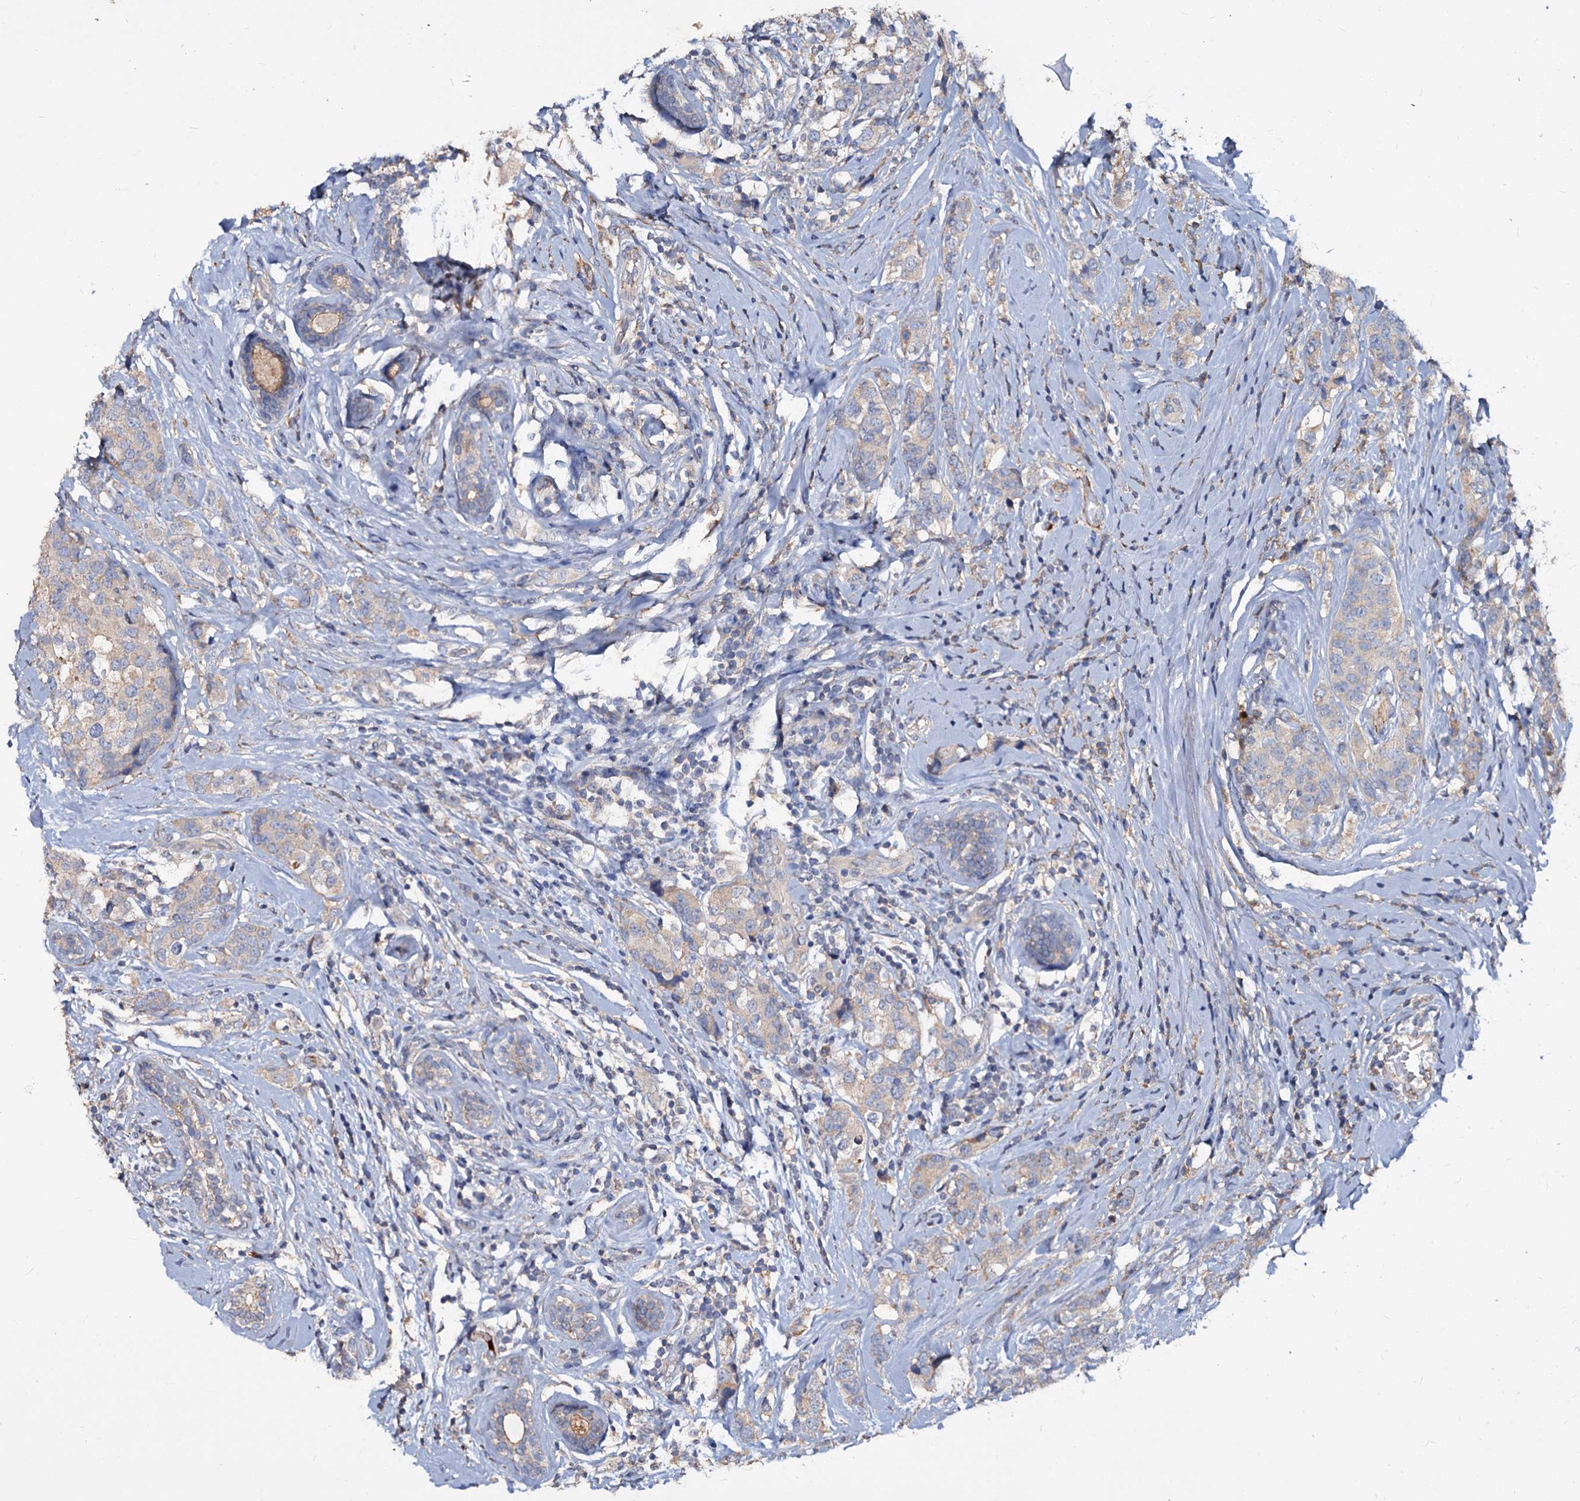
{"staining": {"intensity": "weak", "quantity": ">75%", "location": "cytoplasmic/membranous"}, "tissue": "breast cancer", "cell_type": "Tumor cells", "image_type": "cancer", "snomed": [{"axis": "morphology", "description": "Lobular carcinoma"}, {"axis": "topography", "description": "Breast"}], "caption": "Breast cancer stained for a protein (brown) exhibits weak cytoplasmic/membranous positive staining in approximately >75% of tumor cells.", "gene": "ACY3", "patient": {"sex": "female", "age": 59}}